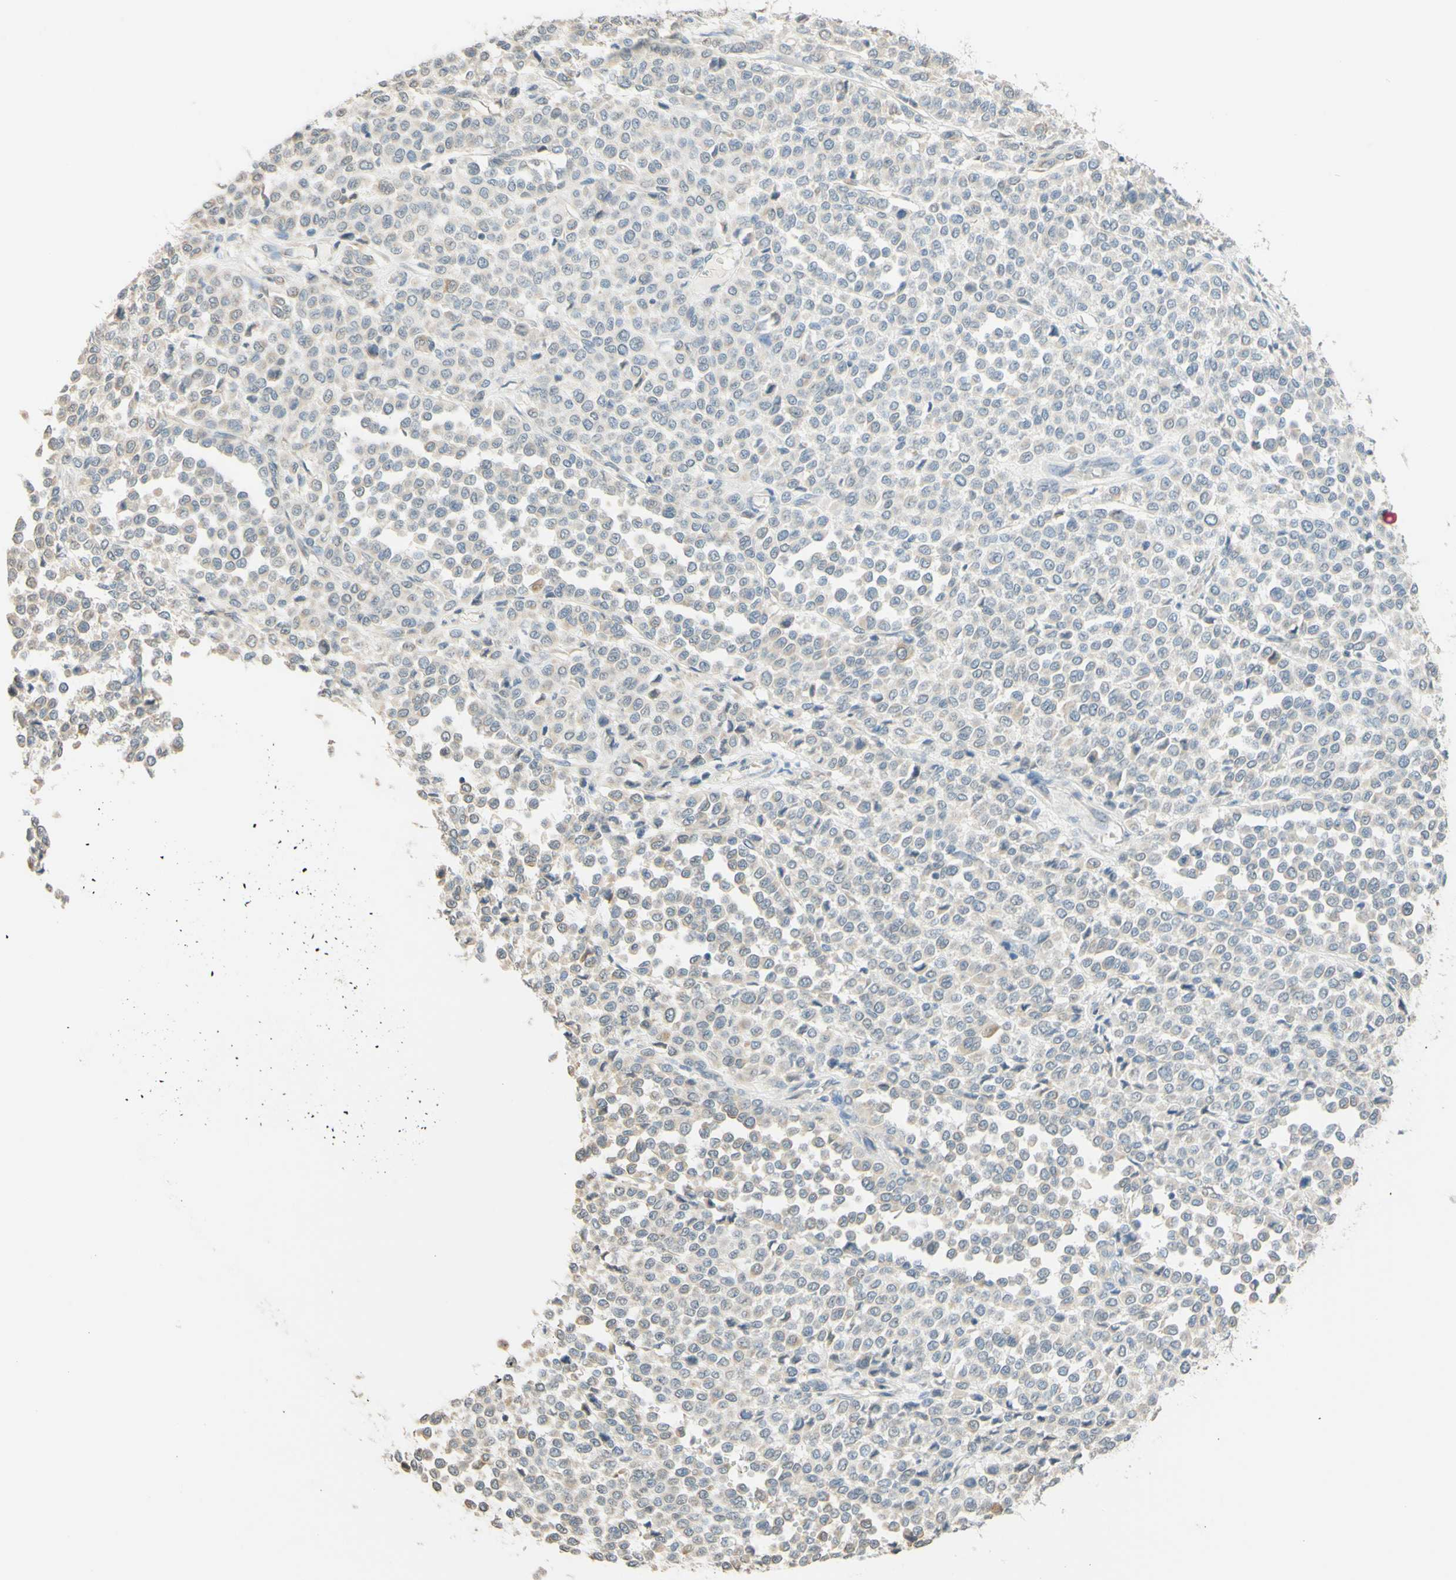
{"staining": {"intensity": "negative", "quantity": "none", "location": "none"}, "tissue": "melanoma", "cell_type": "Tumor cells", "image_type": "cancer", "snomed": [{"axis": "morphology", "description": "Malignant melanoma, Metastatic site"}, {"axis": "topography", "description": "Pancreas"}], "caption": "There is no significant staining in tumor cells of melanoma.", "gene": "MAG", "patient": {"sex": "female", "age": 30}}